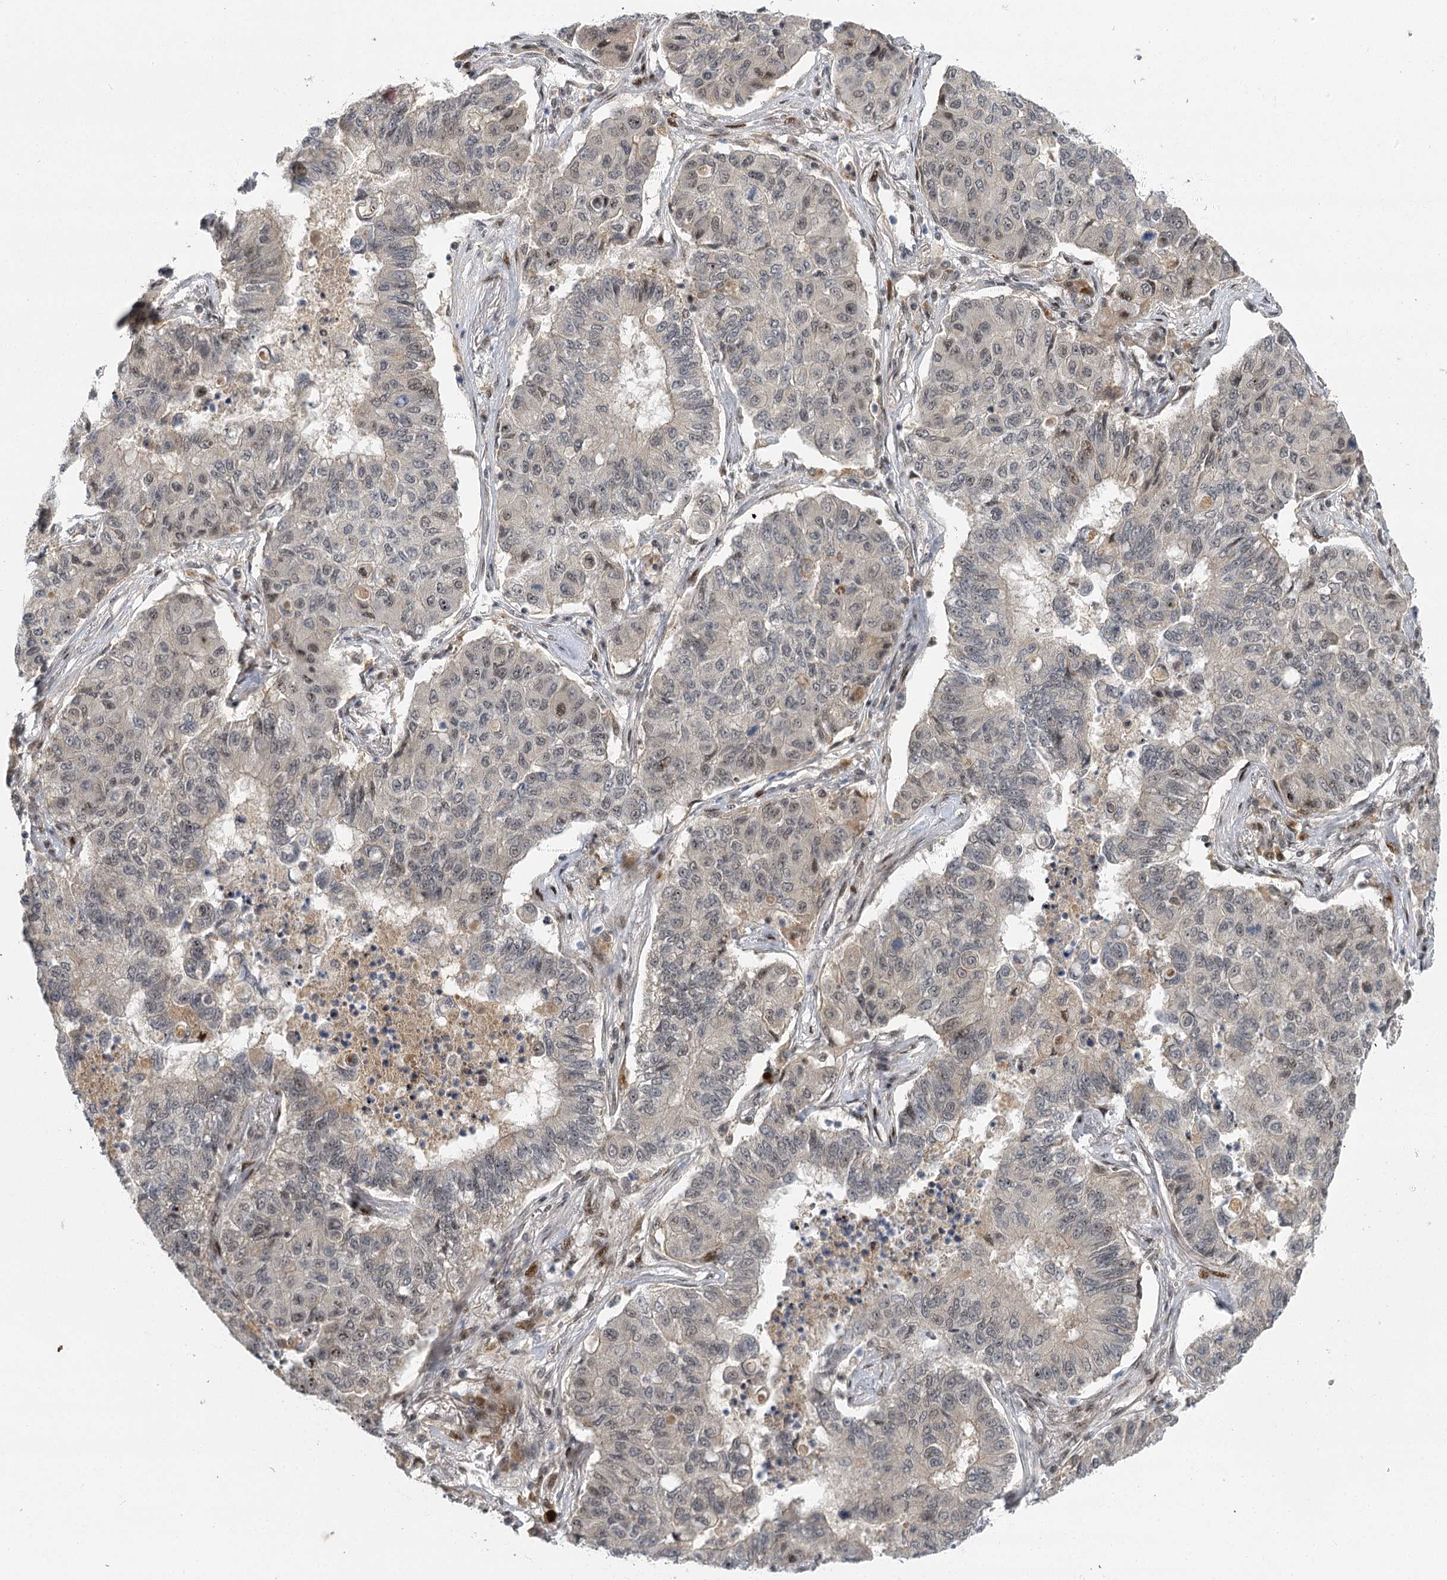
{"staining": {"intensity": "weak", "quantity": "<25%", "location": "nuclear"}, "tissue": "lung cancer", "cell_type": "Tumor cells", "image_type": "cancer", "snomed": [{"axis": "morphology", "description": "Squamous cell carcinoma, NOS"}, {"axis": "topography", "description": "Lung"}], "caption": "Photomicrograph shows no significant protein positivity in tumor cells of lung cancer (squamous cell carcinoma).", "gene": "IL11RA", "patient": {"sex": "male", "age": 74}}